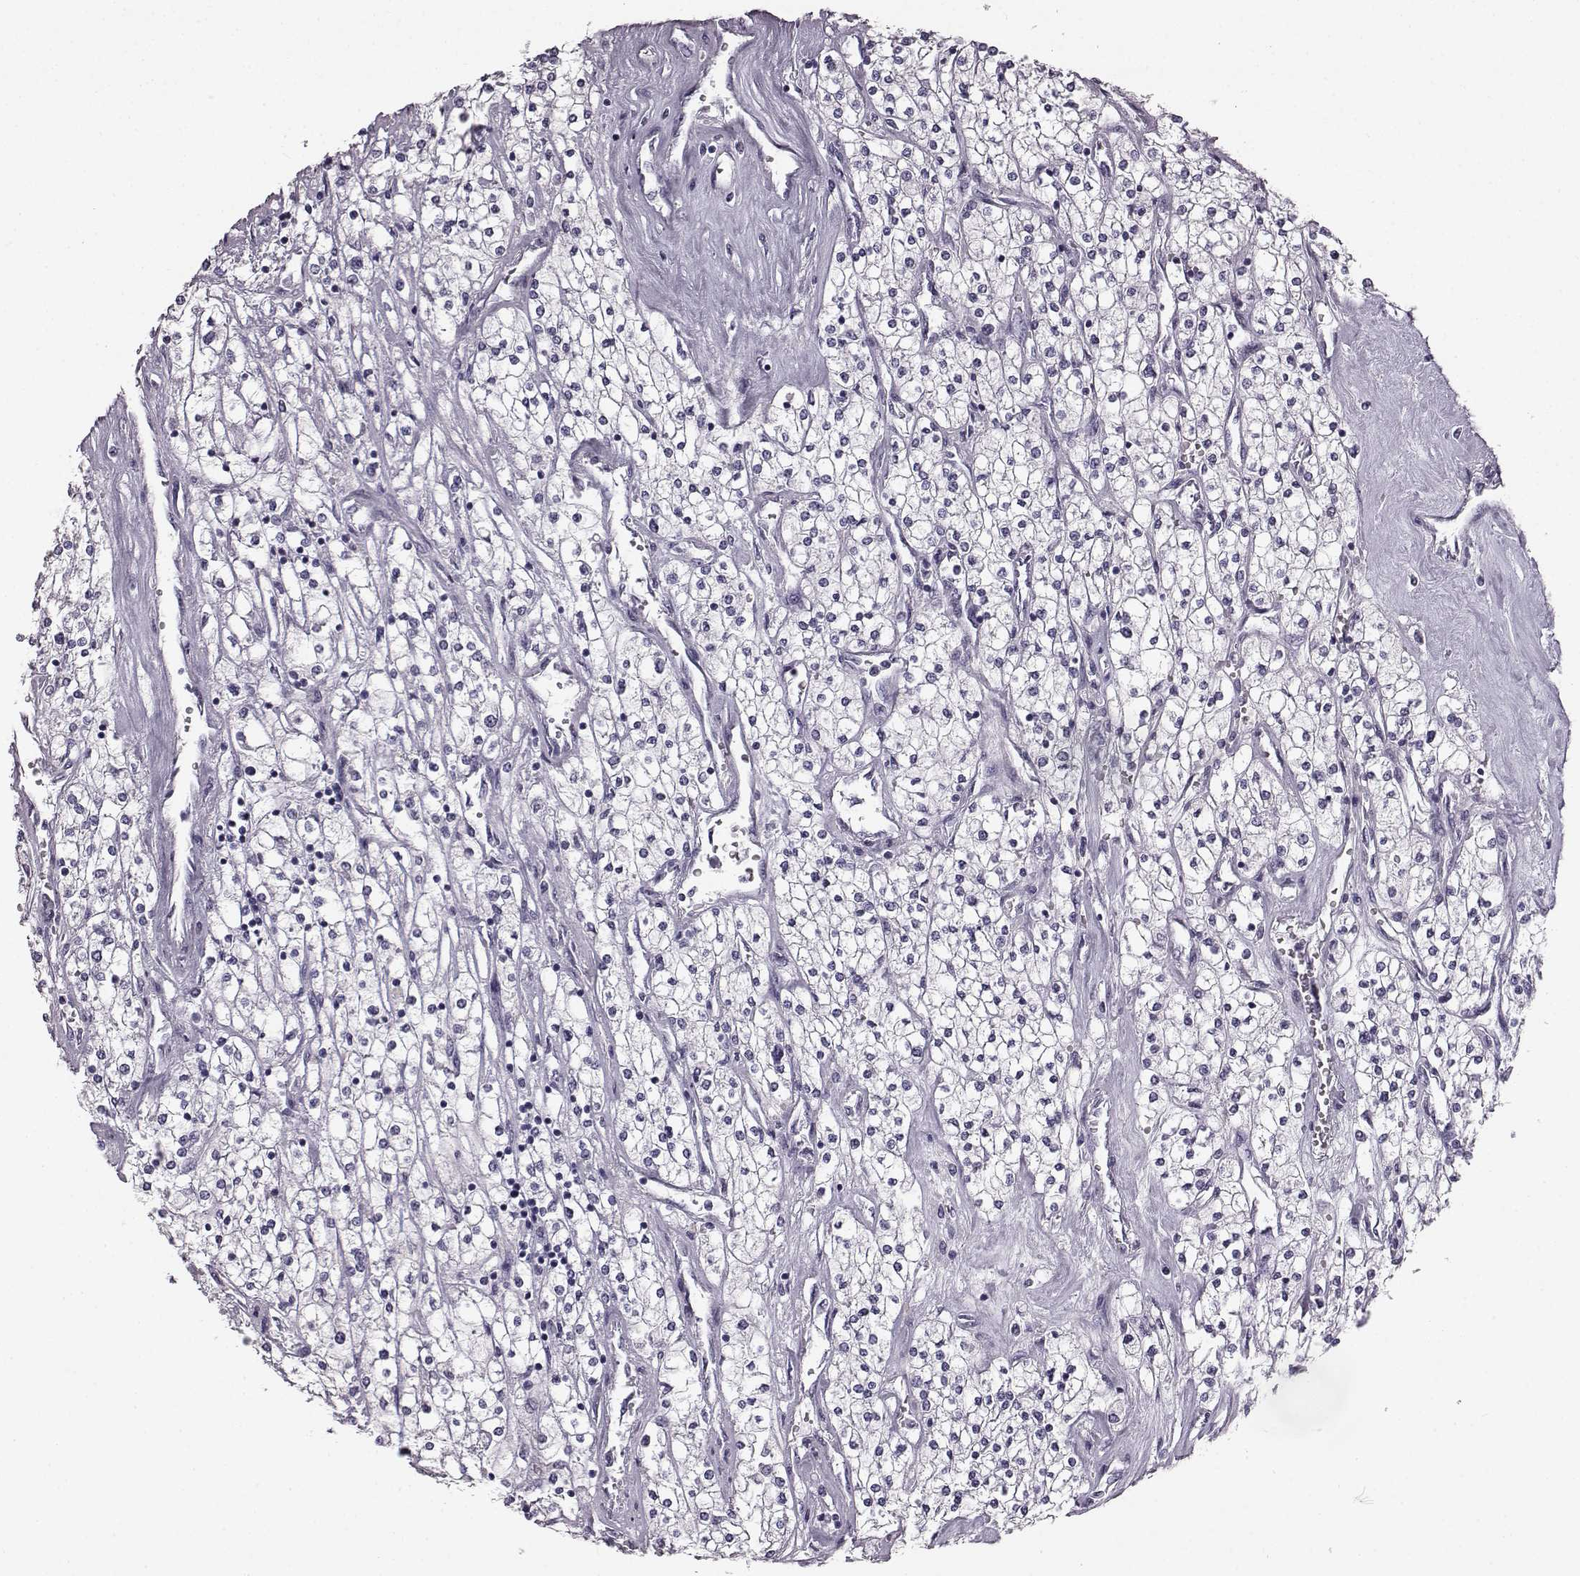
{"staining": {"intensity": "negative", "quantity": "none", "location": "none"}, "tissue": "renal cancer", "cell_type": "Tumor cells", "image_type": "cancer", "snomed": [{"axis": "morphology", "description": "Adenocarcinoma, NOS"}, {"axis": "topography", "description": "Kidney"}], "caption": "IHC photomicrograph of renal adenocarcinoma stained for a protein (brown), which shows no staining in tumor cells.", "gene": "ODAD4", "patient": {"sex": "male", "age": 80}}